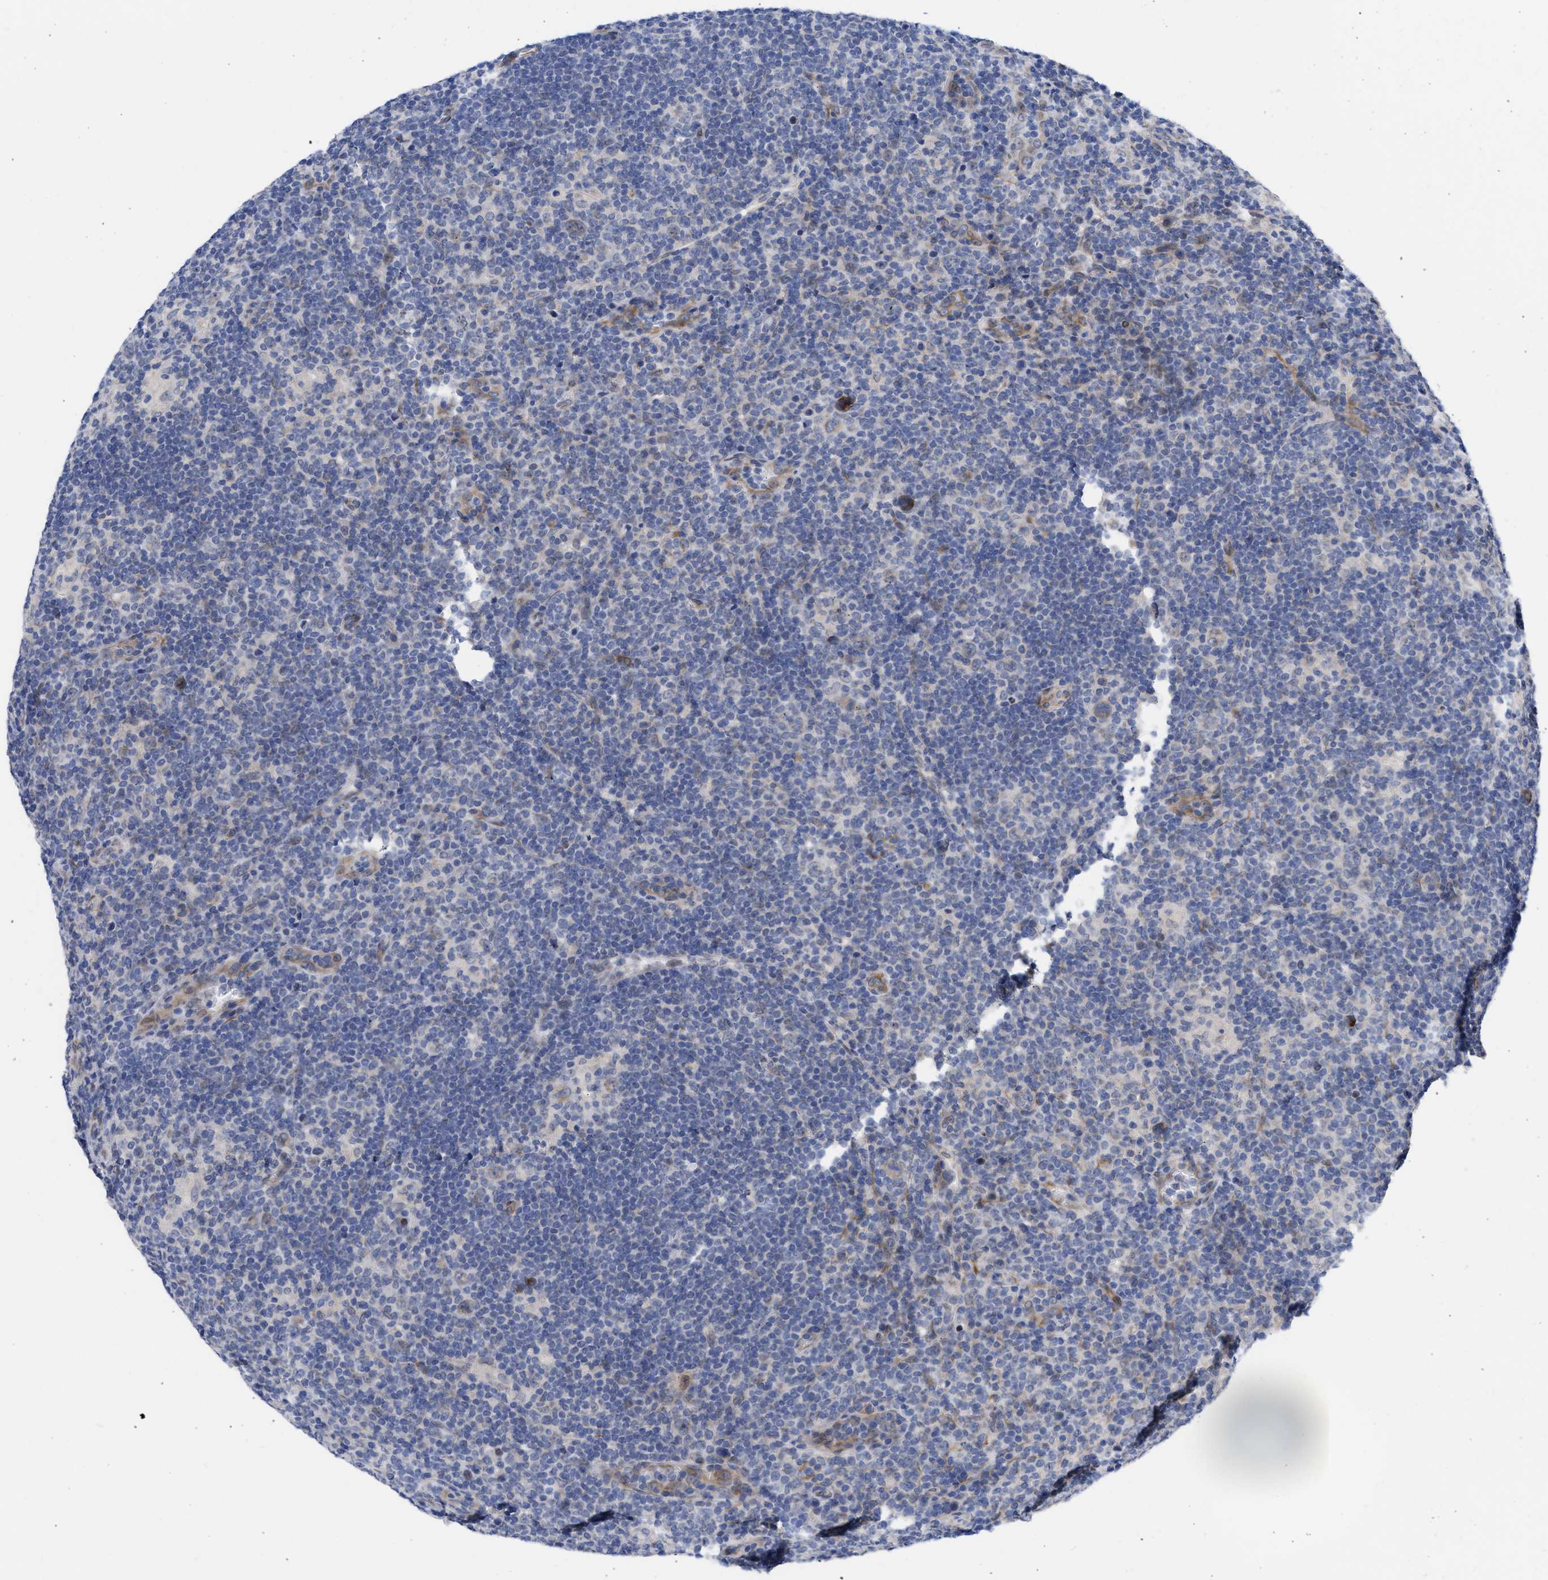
{"staining": {"intensity": "moderate", "quantity": "<25%", "location": "cytoplasmic/membranous,nuclear"}, "tissue": "lymphoma", "cell_type": "Tumor cells", "image_type": "cancer", "snomed": [{"axis": "morphology", "description": "Hodgkin's disease, NOS"}, {"axis": "topography", "description": "Lymph node"}], "caption": "Hodgkin's disease was stained to show a protein in brown. There is low levels of moderate cytoplasmic/membranous and nuclear staining in about <25% of tumor cells.", "gene": "NUP35", "patient": {"sex": "female", "age": 57}}